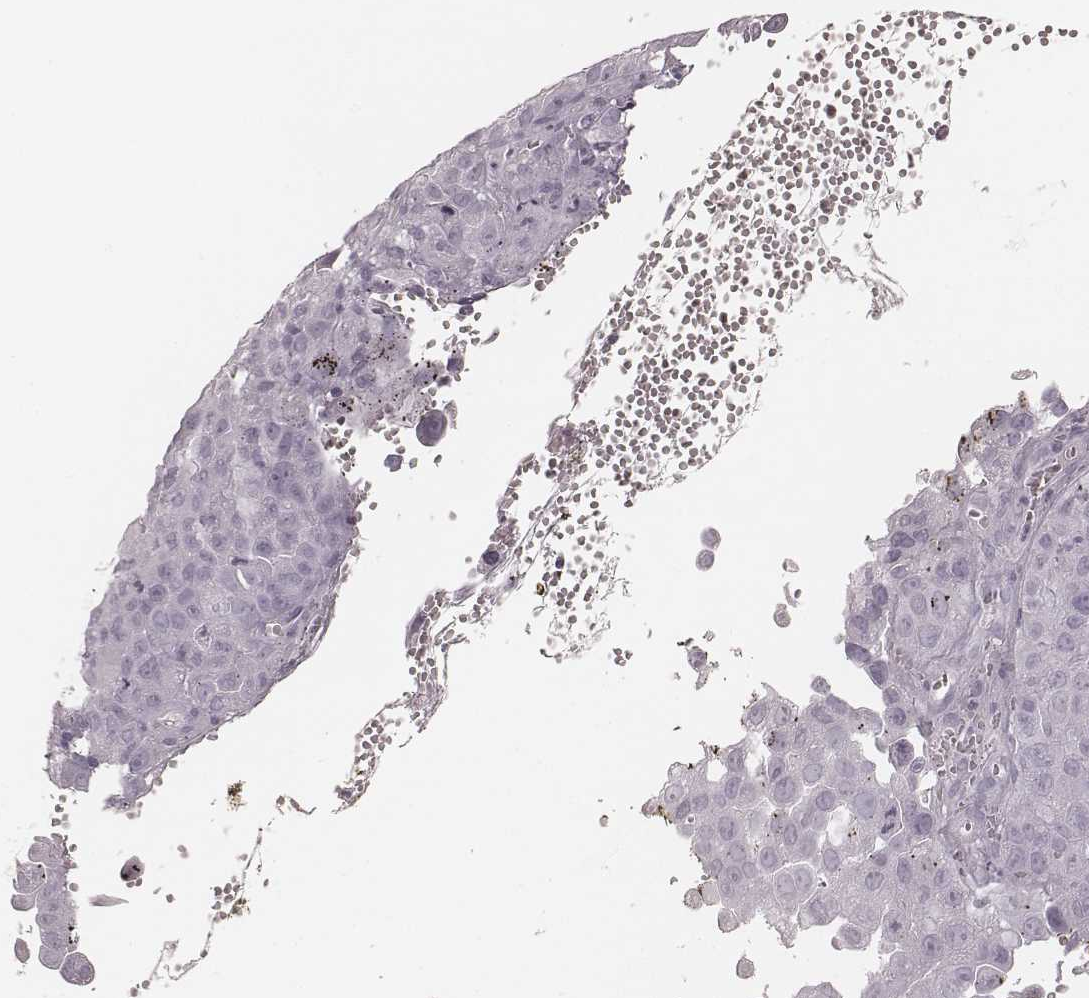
{"staining": {"intensity": "negative", "quantity": "none", "location": "none"}, "tissue": "cervical cancer", "cell_type": "Tumor cells", "image_type": "cancer", "snomed": [{"axis": "morphology", "description": "Squamous cell carcinoma, NOS"}, {"axis": "topography", "description": "Cervix"}], "caption": "DAB (3,3'-diaminobenzidine) immunohistochemical staining of human cervical cancer displays no significant positivity in tumor cells.", "gene": "MSX1", "patient": {"sex": "female", "age": 55}}